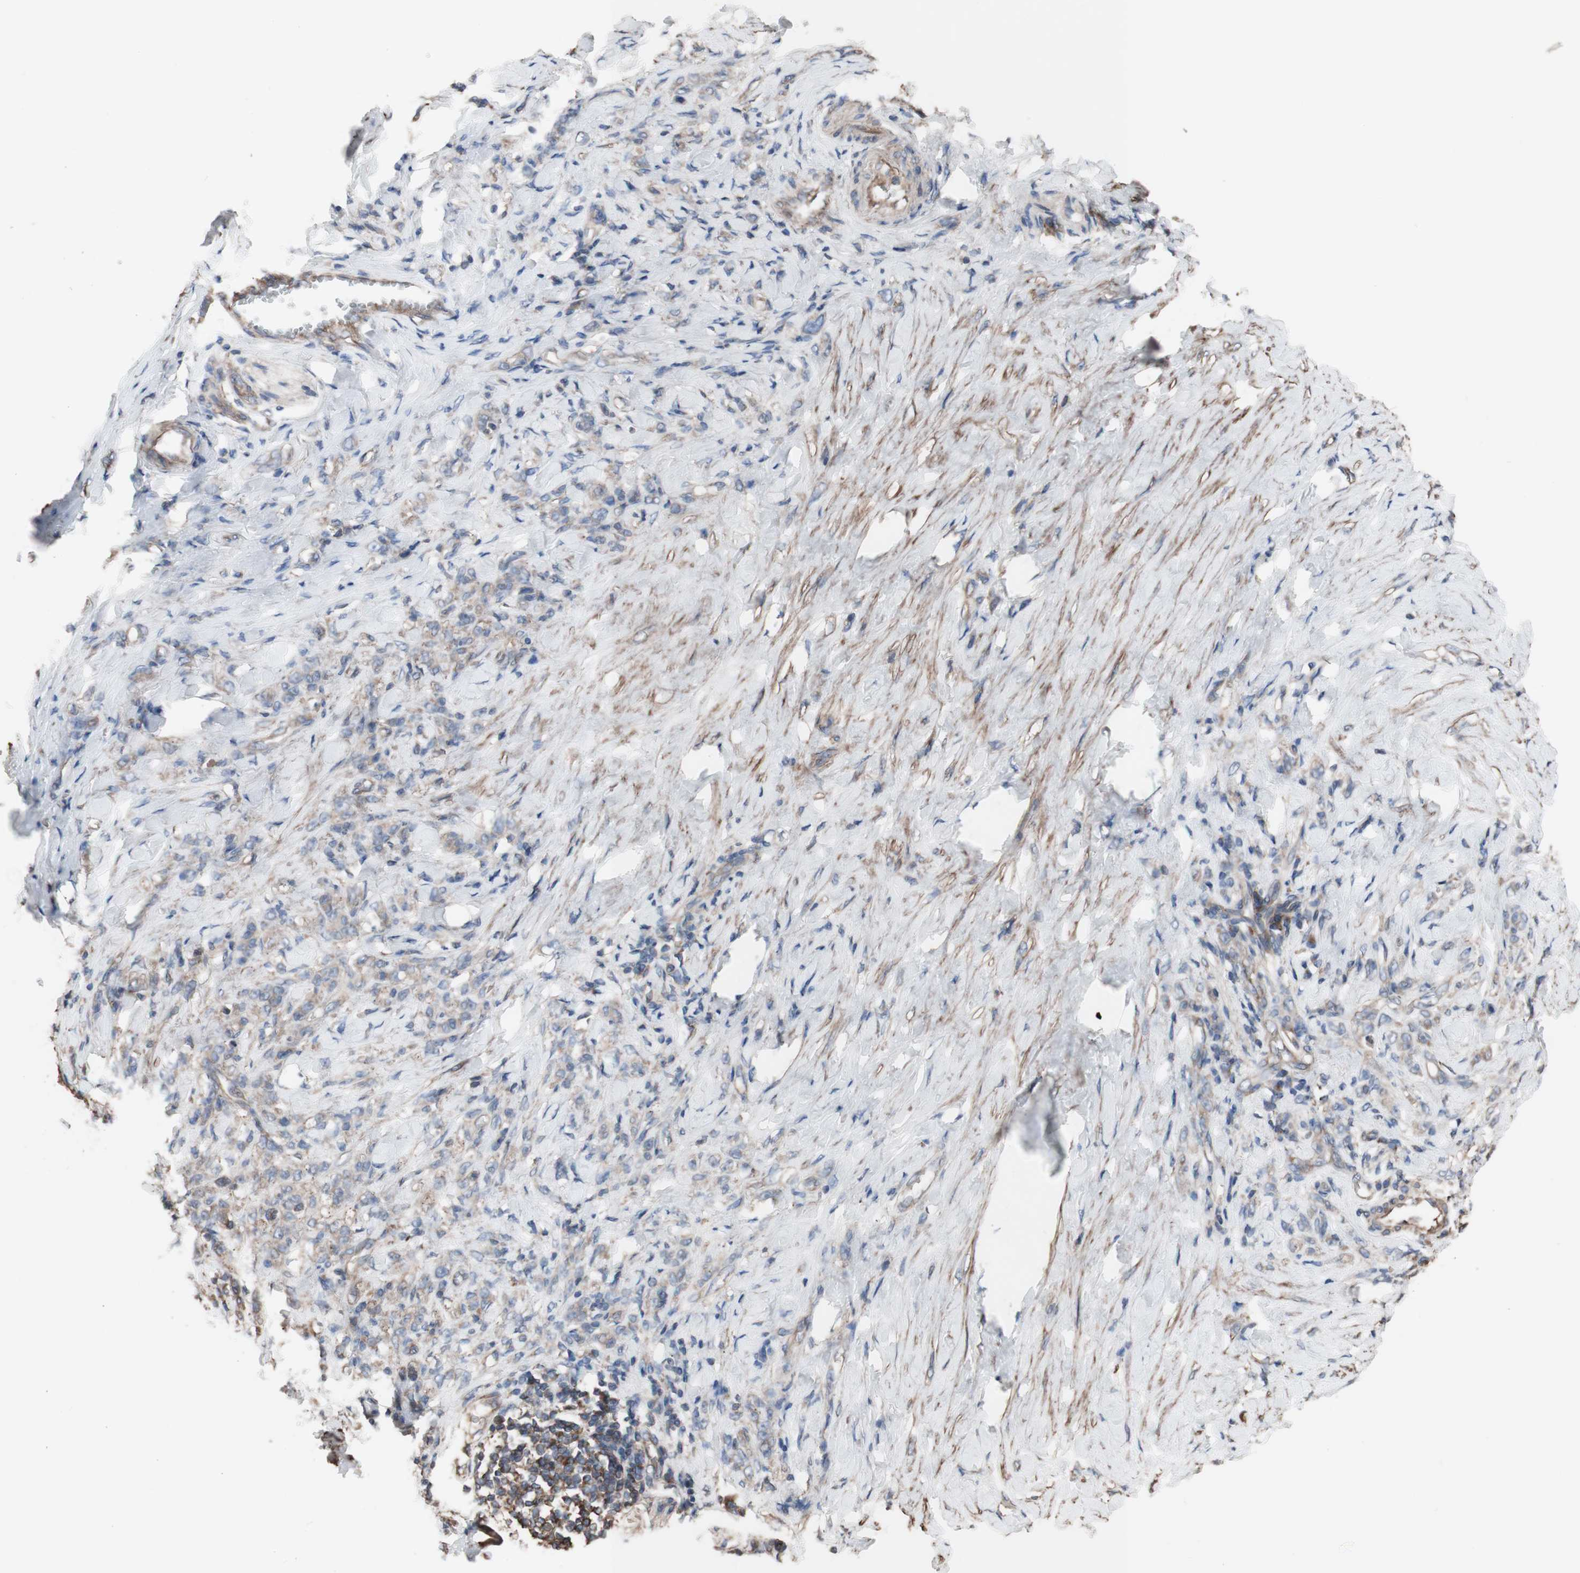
{"staining": {"intensity": "weak", "quantity": ">75%", "location": "cytoplasmic/membranous"}, "tissue": "stomach cancer", "cell_type": "Tumor cells", "image_type": "cancer", "snomed": [{"axis": "morphology", "description": "Adenocarcinoma, NOS"}, {"axis": "topography", "description": "Stomach"}], "caption": "Human stomach cancer stained with a protein marker reveals weak staining in tumor cells.", "gene": "COPB1", "patient": {"sex": "male", "age": 82}}